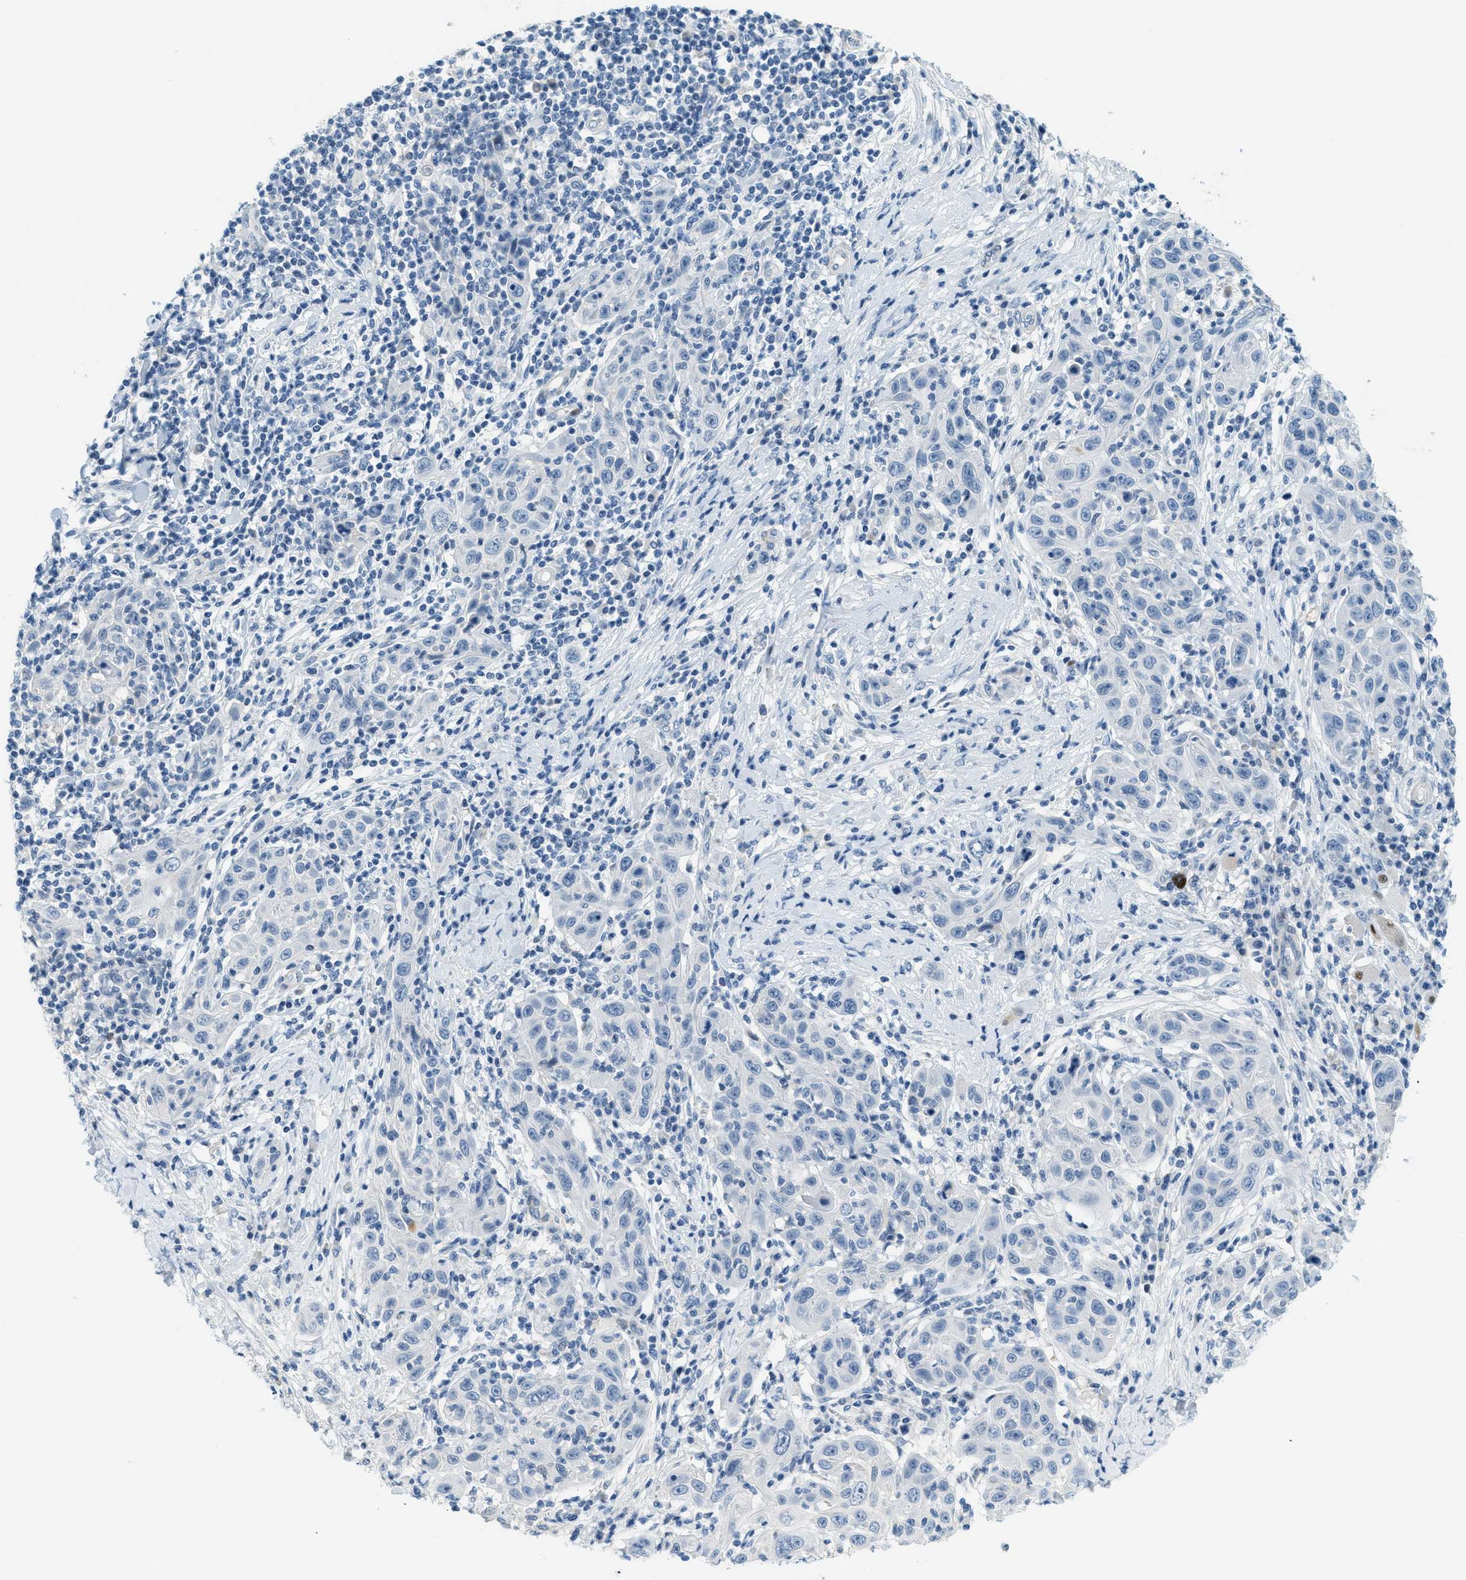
{"staining": {"intensity": "negative", "quantity": "none", "location": "none"}, "tissue": "skin cancer", "cell_type": "Tumor cells", "image_type": "cancer", "snomed": [{"axis": "morphology", "description": "Squamous cell carcinoma, NOS"}, {"axis": "topography", "description": "Skin"}], "caption": "IHC image of neoplastic tissue: human skin cancer stained with DAB exhibits no significant protein expression in tumor cells.", "gene": "CYP4X1", "patient": {"sex": "female", "age": 88}}